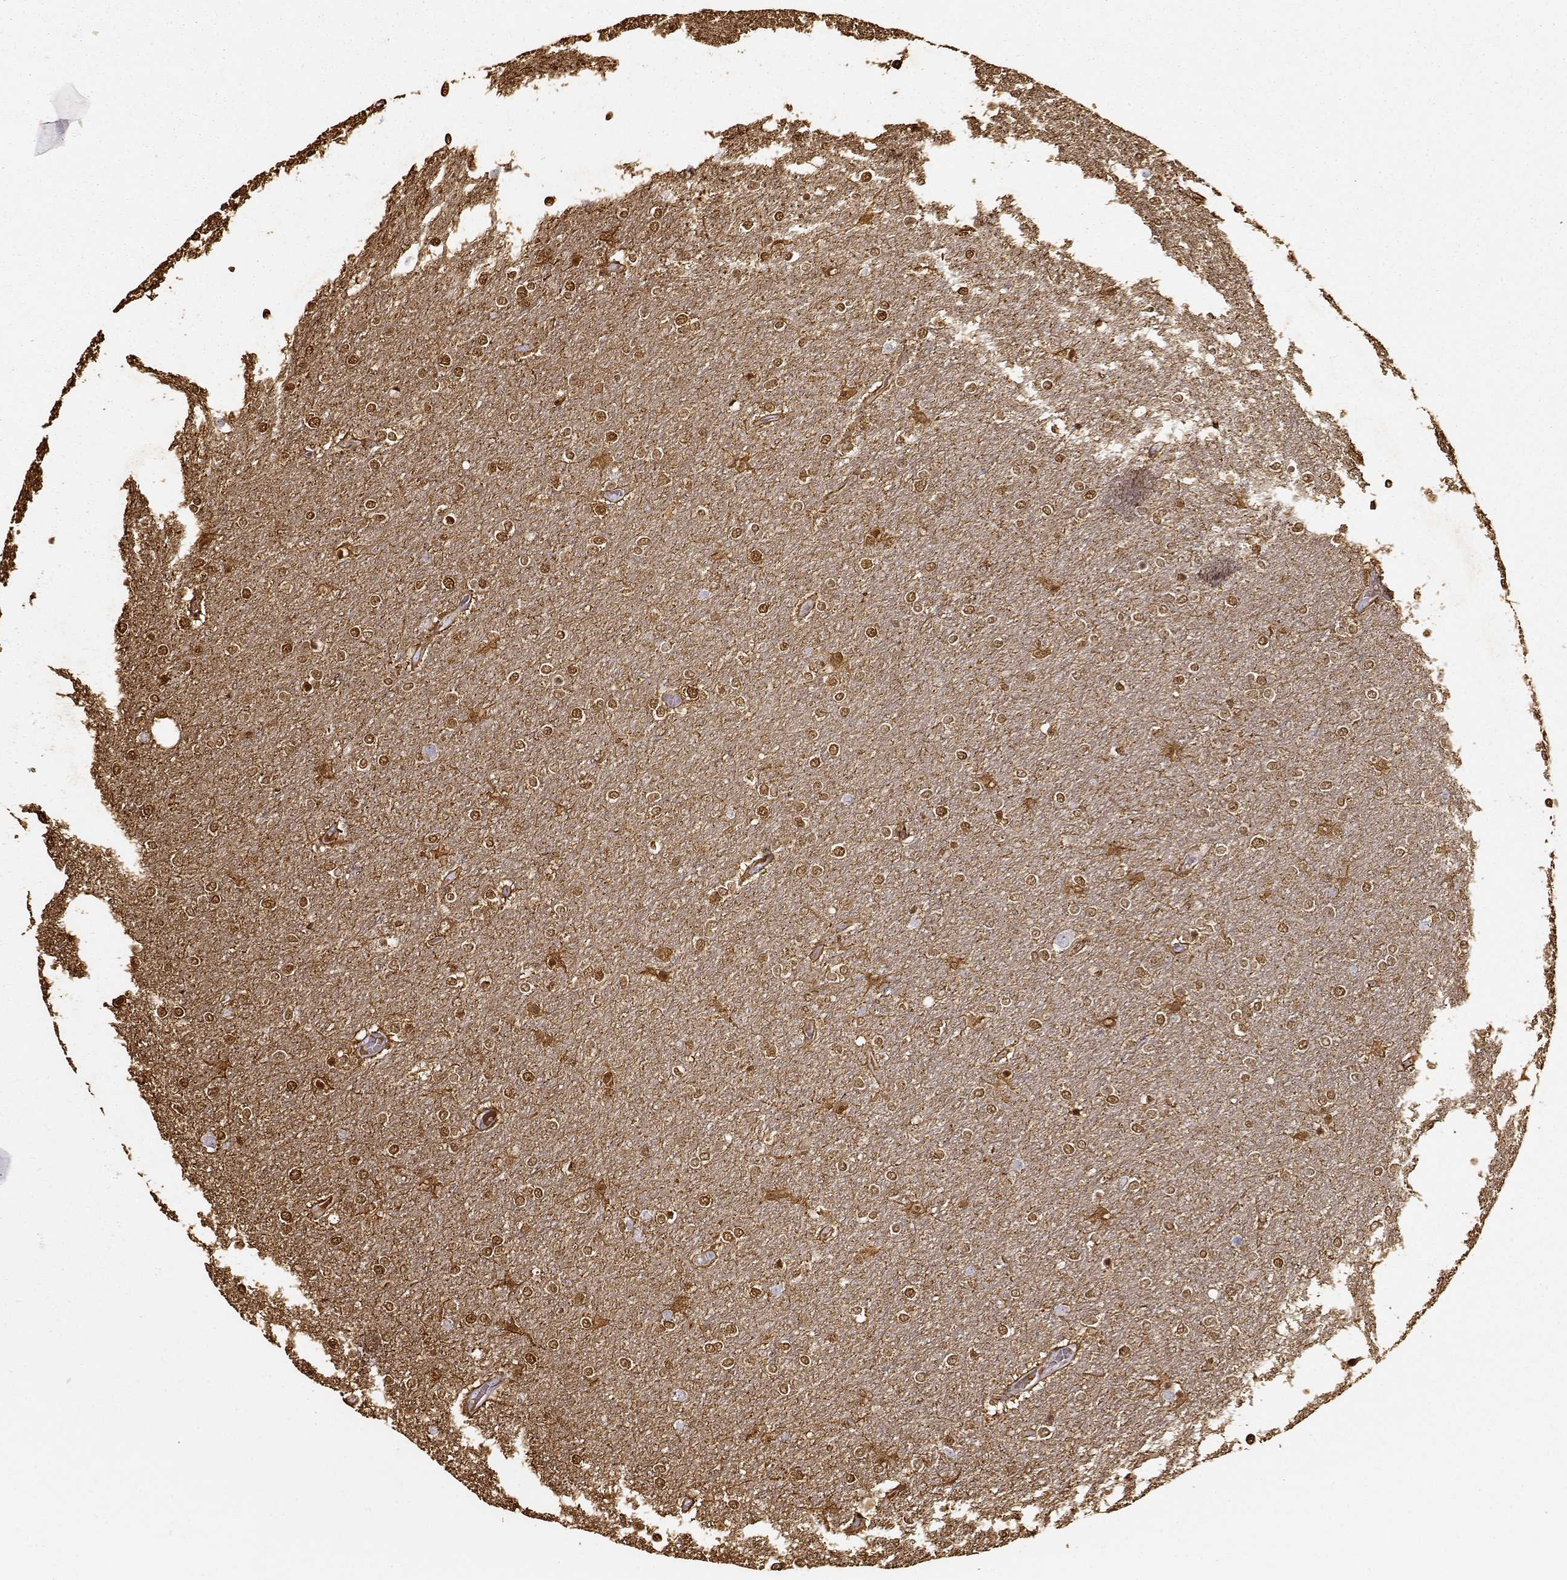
{"staining": {"intensity": "strong", "quantity": ">75%", "location": "cytoplasmic/membranous,nuclear"}, "tissue": "glioma", "cell_type": "Tumor cells", "image_type": "cancer", "snomed": [{"axis": "morphology", "description": "Glioma, malignant, High grade"}, {"axis": "topography", "description": "Brain"}], "caption": "Malignant high-grade glioma stained for a protein exhibits strong cytoplasmic/membranous and nuclear positivity in tumor cells. (DAB = brown stain, brightfield microscopy at high magnification).", "gene": "S100B", "patient": {"sex": "female", "age": 61}}